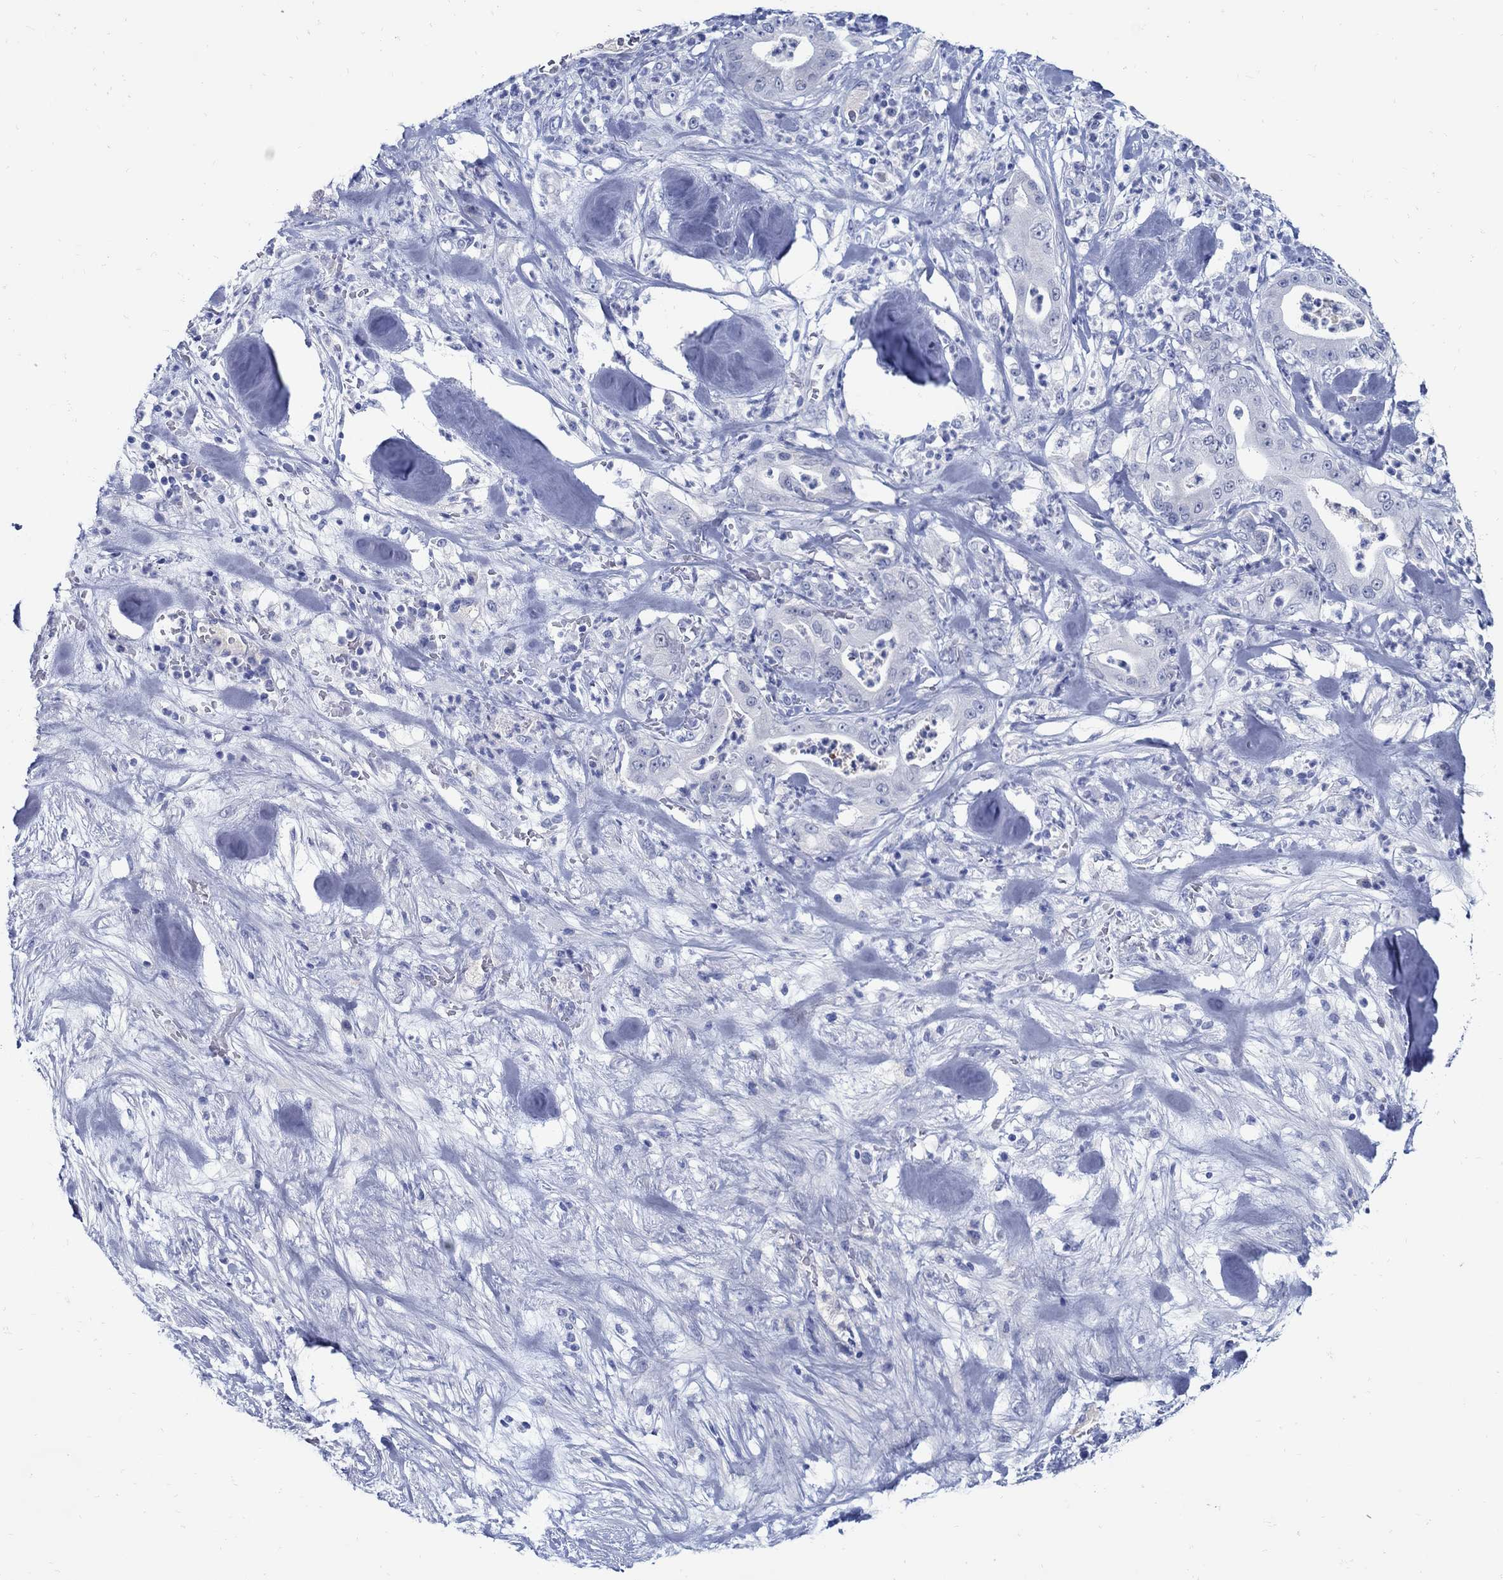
{"staining": {"intensity": "negative", "quantity": "none", "location": "none"}, "tissue": "pancreatic cancer", "cell_type": "Tumor cells", "image_type": "cancer", "snomed": [{"axis": "morphology", "description": "Adenocarcinoma, NOS"}, {"axis": "topography", "description": "Pancreas"}], "caption": "Immunohistochemistry (IHC) histopathology image of neoplastic tissue: pancreatic cancer stained with DAB (3,3'-diaminobenzidine) demonstrates no significant protein positivity in tumor cells. (Stains: DAB (3,3'-diaminobenzidine) IHC with hematoxylin counter stain, Microscopy: brightfield microscopy at high magnification).", "gene": "PAX9", "patient": {"sex": "male", "age": 71}}